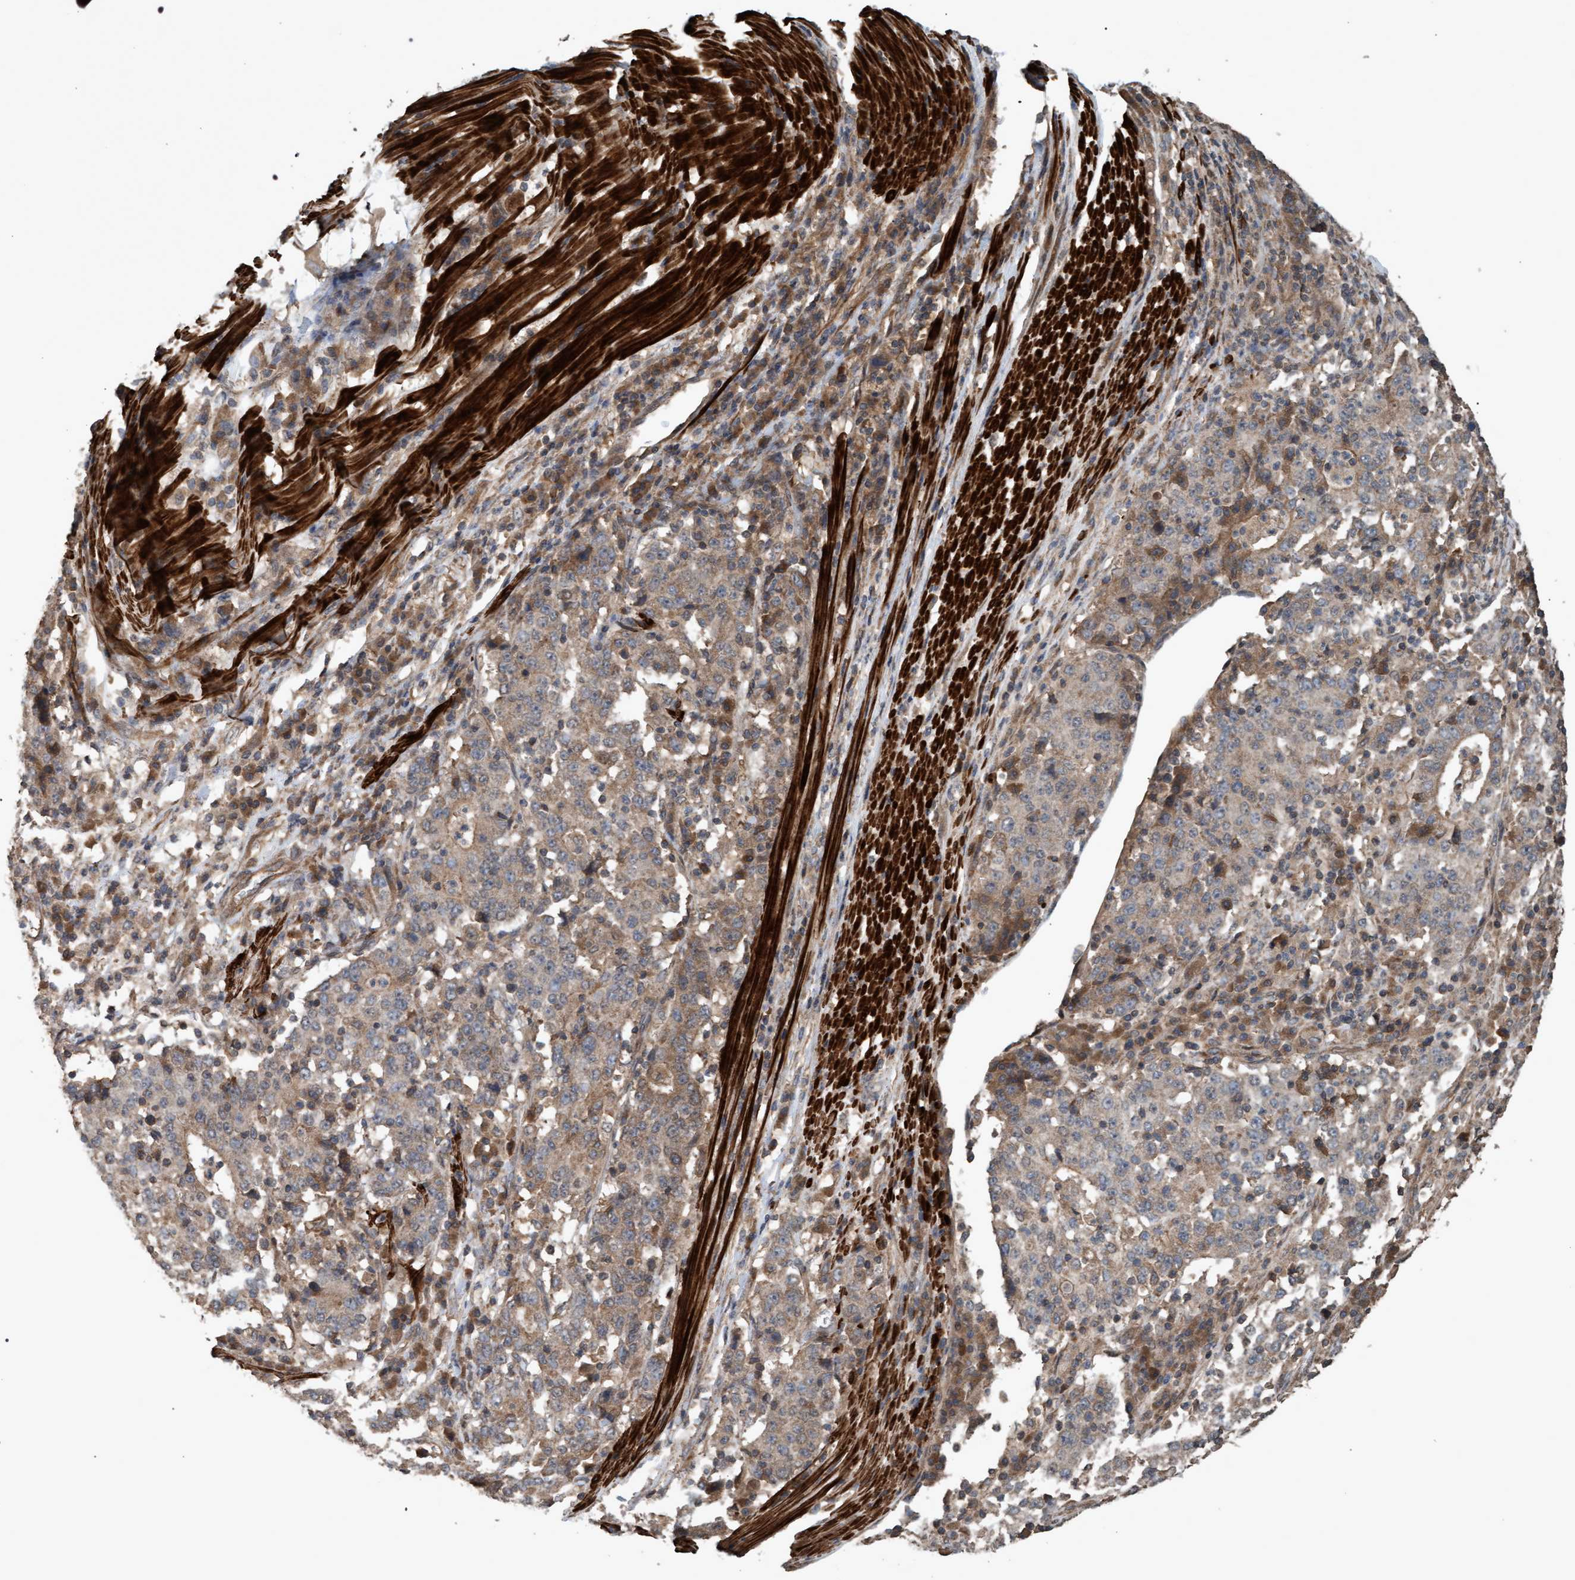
{"staining": {"intensity": "weak", "quantity": "25%-75%", "location": "cytoplasmic/membranous"}, "tissue": "stomach cancer", "cell_type": "Tumor cells", "image_type": "cancer", "snomed": [{"axis": "morphology", "description": "Adenocarcinoma, NOS"}, {"axis": "topography", "description": "Stomach"}], "caption": "A low amount of weak cytoplasmic/membranous staining is identified in about 25%-75% of tumor cells in stomach cancer tissue.", "gene": "GGT6", "patient": {"sex": "male", "age": 59}}